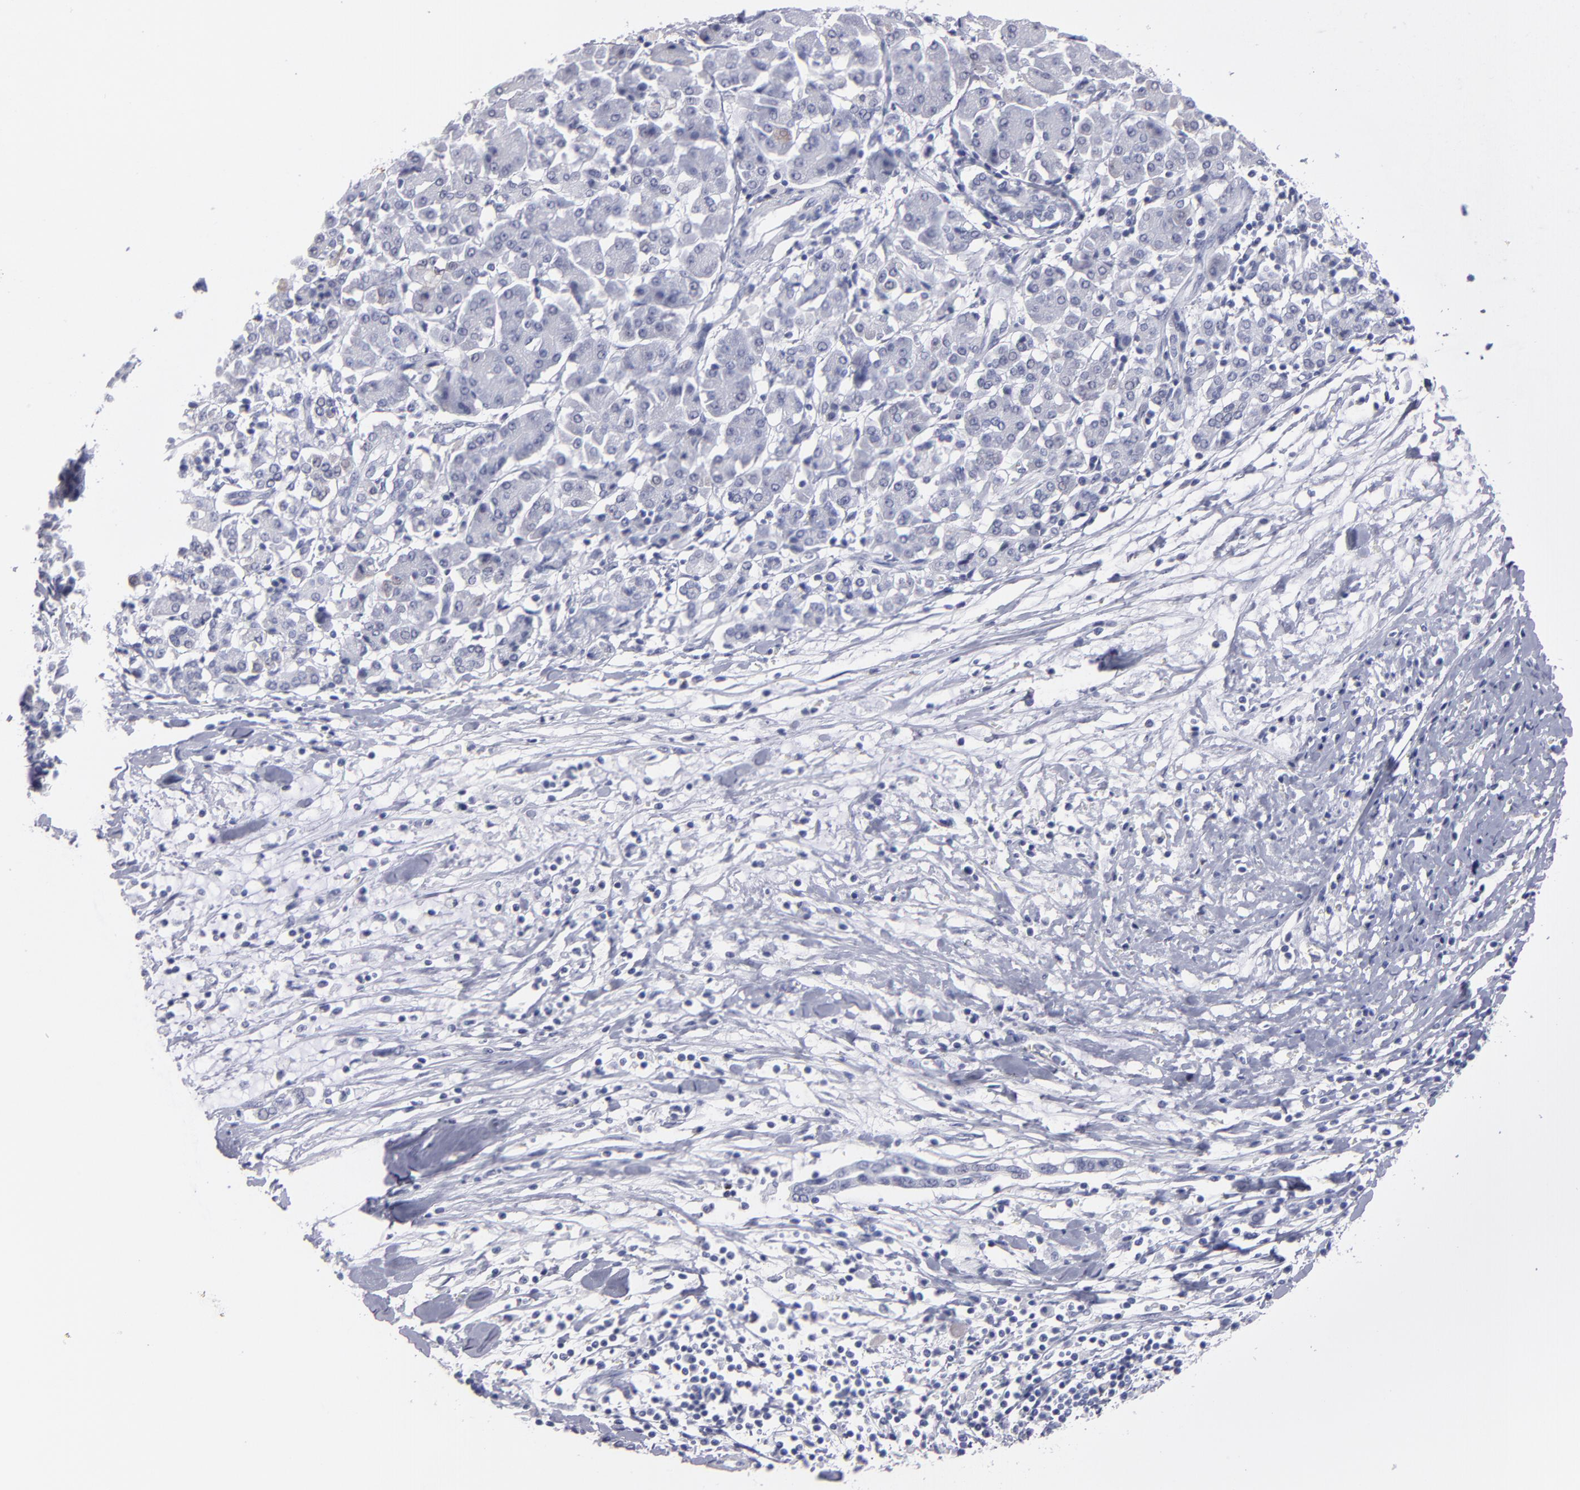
{"staining": {"intensity": "negative", "quantity": "none", "location": "none"}, "tissue": "pancreatic cancer", "cell_type": "Tumor cells", "image_type": "cancer", "snomed": [{"axis": "morphology", "description": "Adenocarcinoma, NOS"}, {"axis": "topography", "description": "Pancreas"}], "caption": "This is a photomicrograph of immunohistochemistry staining of pancreatic cancer, which shows no staining in tumor cells. (DAB (3,3'-diaminobenzidine) immunohistochemistry (IHC) with hematoxylin counter stain).", "gene": "ALDOB", "patient": {"sex": "female", "age": 57}}